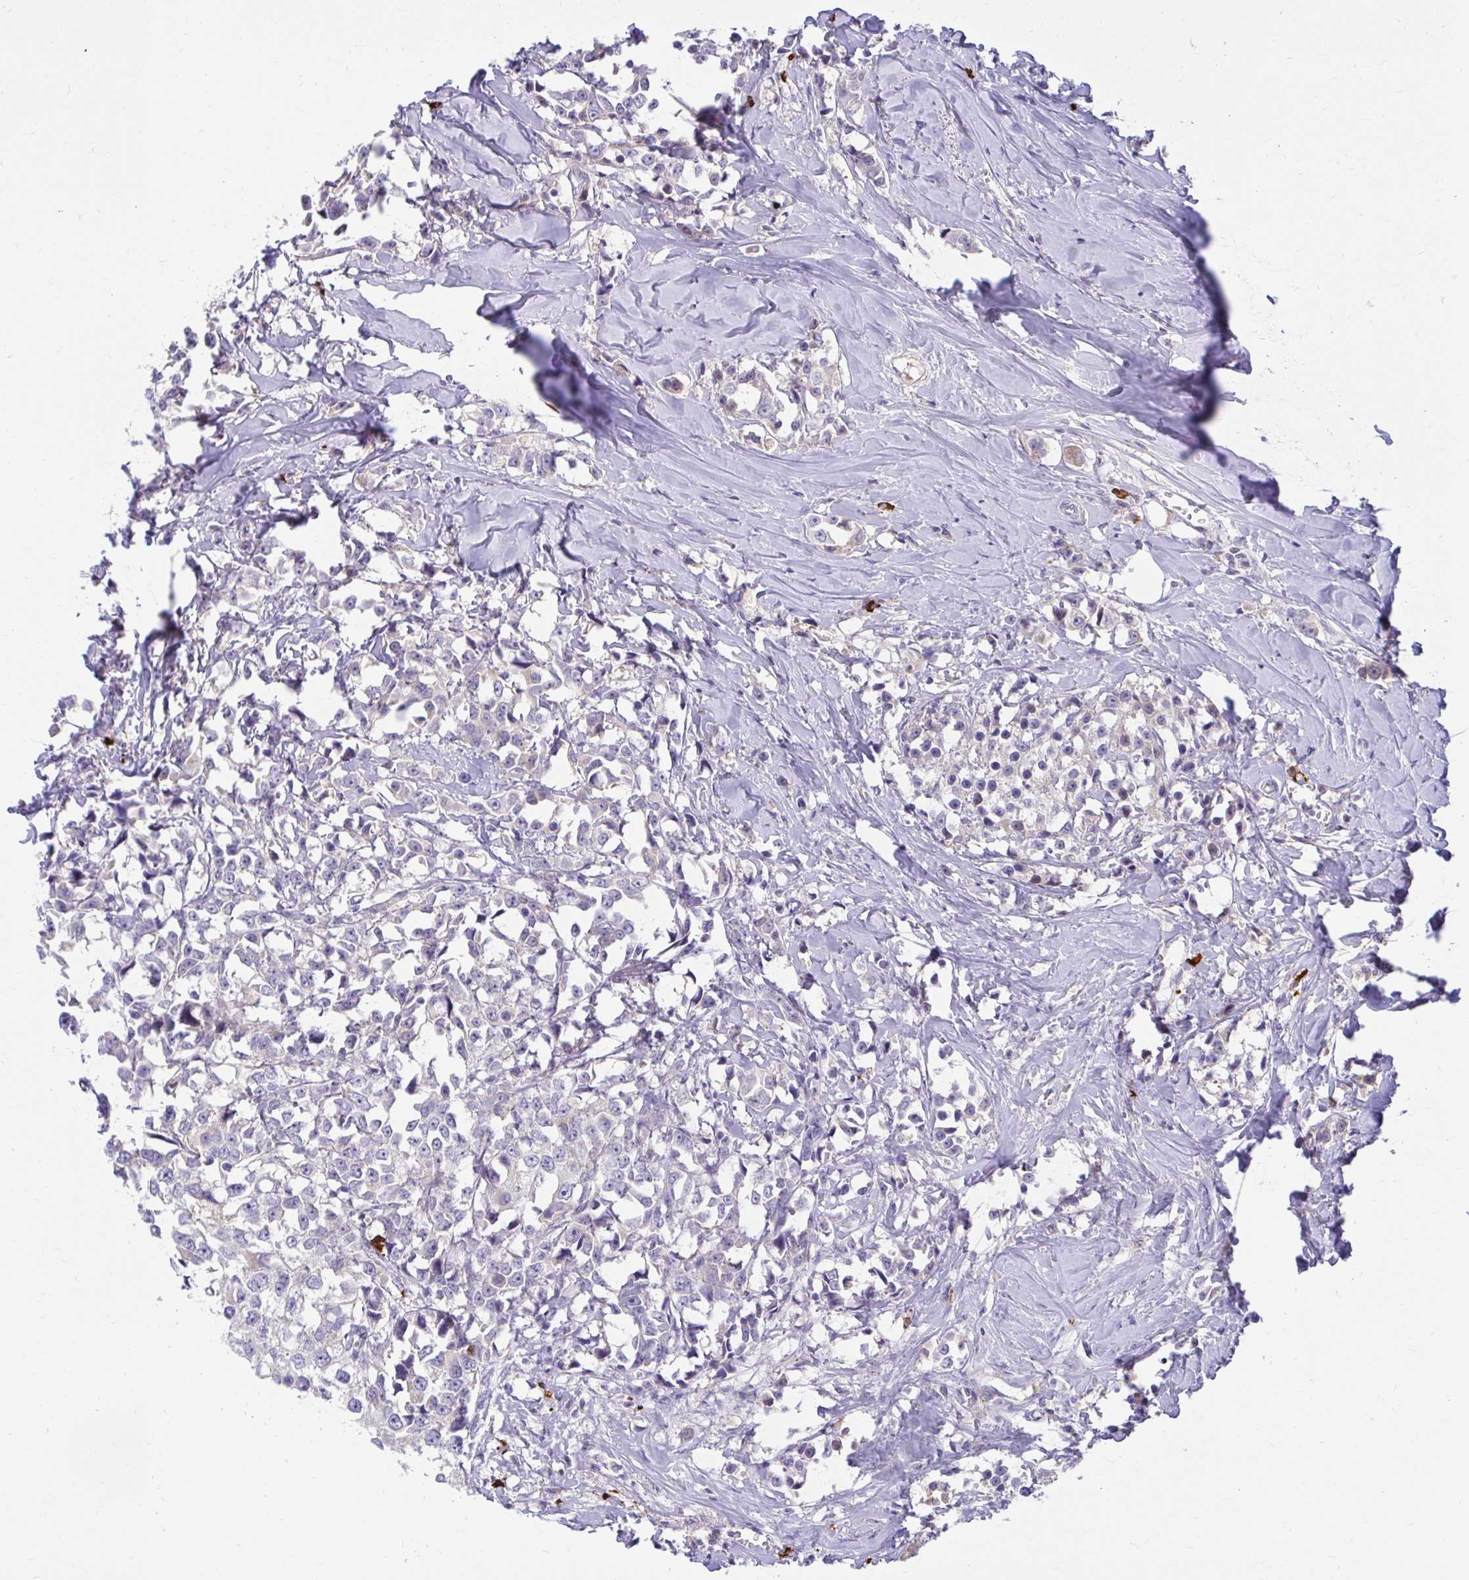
{"staining": {"intensity": "negative", "quantity": "none", "location": "none"}, "tissue": "breast cancer", "cell_type": "Tumor cells", "image_type": "cancer", "snomed": [{"axis": "morphology", "description": "Duct carcinoma"}, {"axis": "topography", "description": "Breast"}], "caption": "Breast cancer stained for a protein using IHC reveals no expression tumor cells.", "gene": "PKN3", "patient": {"sex": "female", "age": 80}}